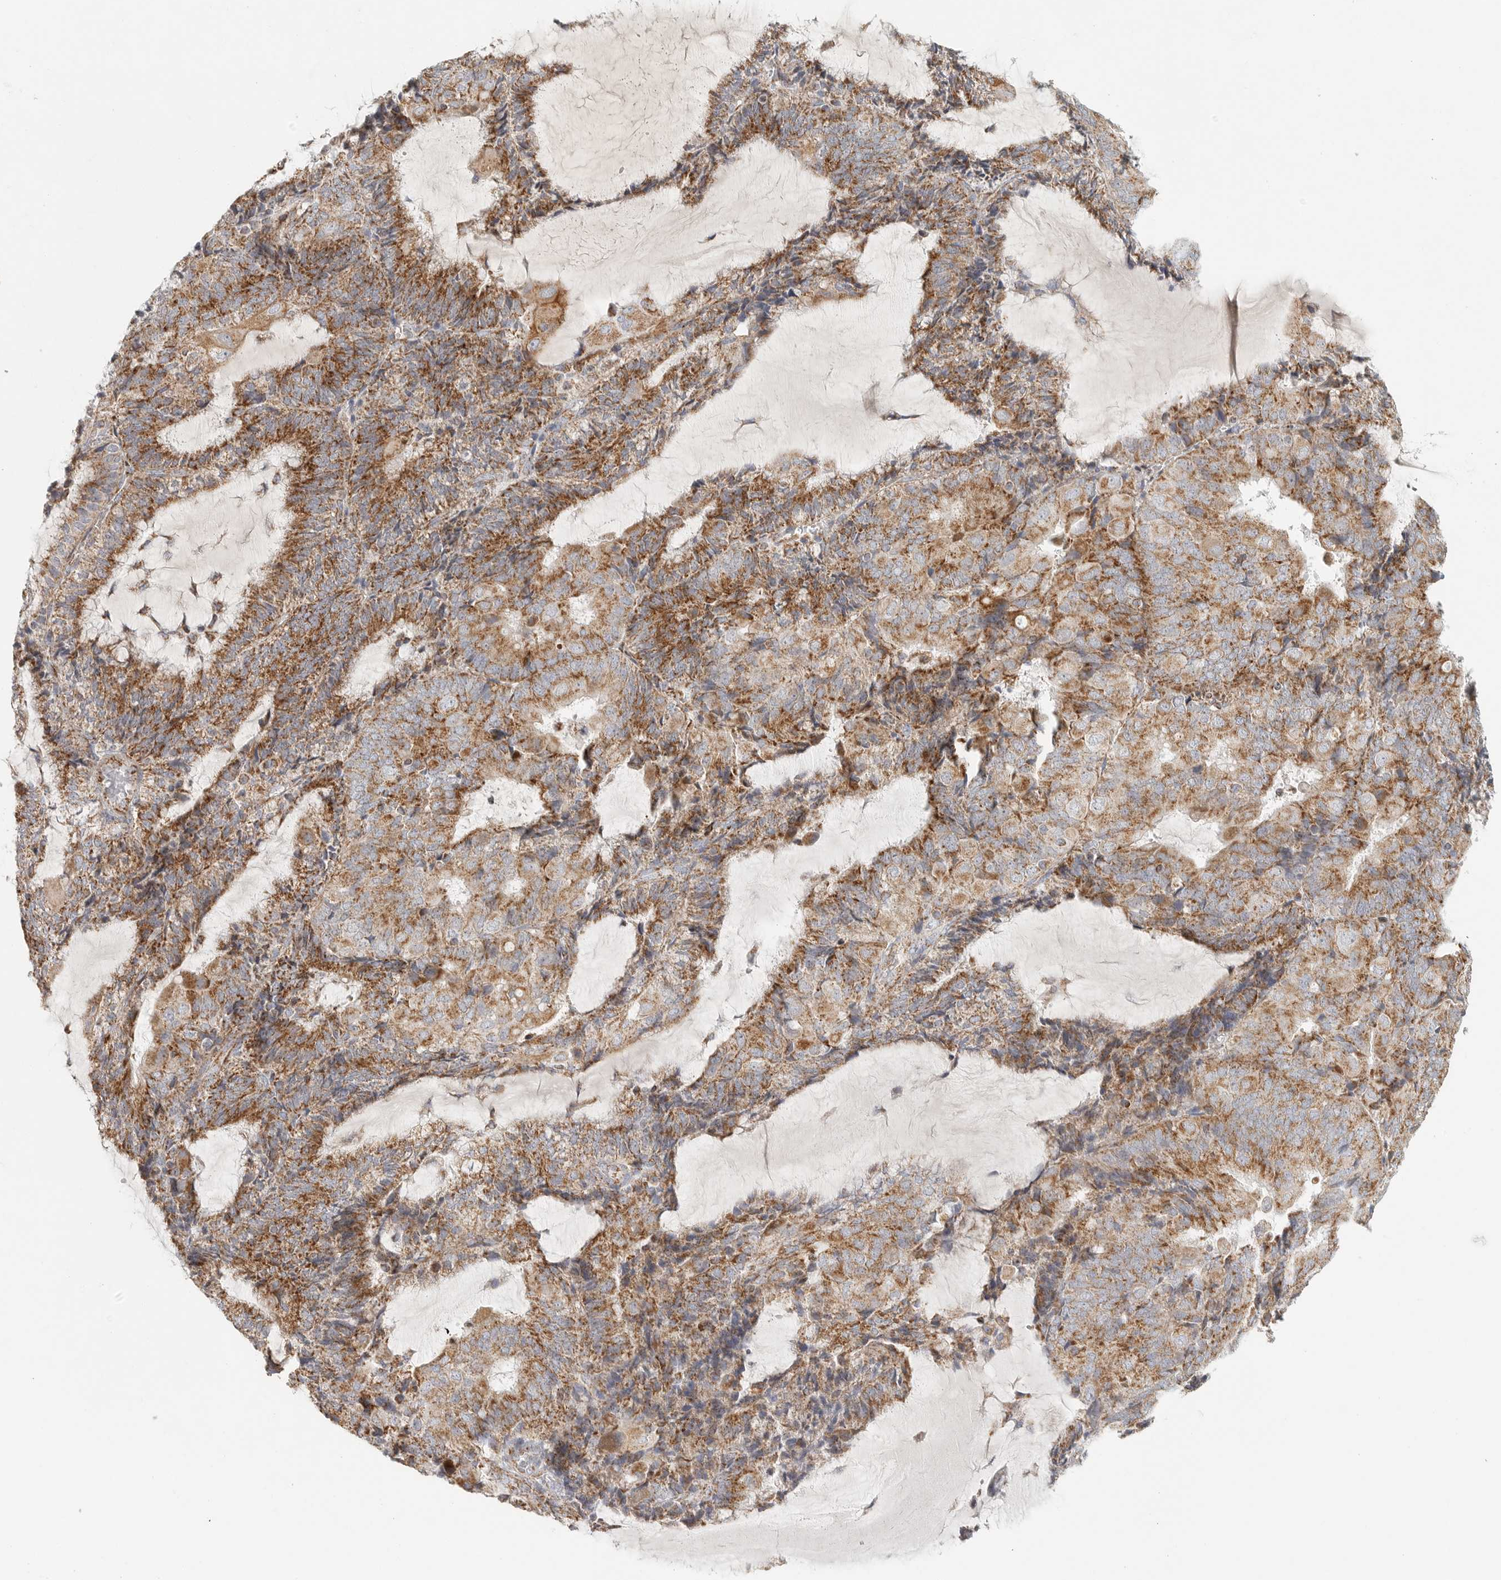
{"staining": {"intensity": "moderate", "quantity": ">75%", "location": "cytoplasmic/membranous"}, "tissue": "endometrial cancer", "cell_type": "Tumor cells", "image_type": "cancer", "snomed": [{"axis": "morphology", "description": "Adenocarcinoma, NOS"}, {"axis": "topography", "description": "Endometrium"}], "caption": "Moderate cytoplasmic/membranous protein expression is identified in about >75% of tumor cells in endometrial cancer.", "gene": "SLC25A26", "patient": {"sex": "female", "age": 81}}